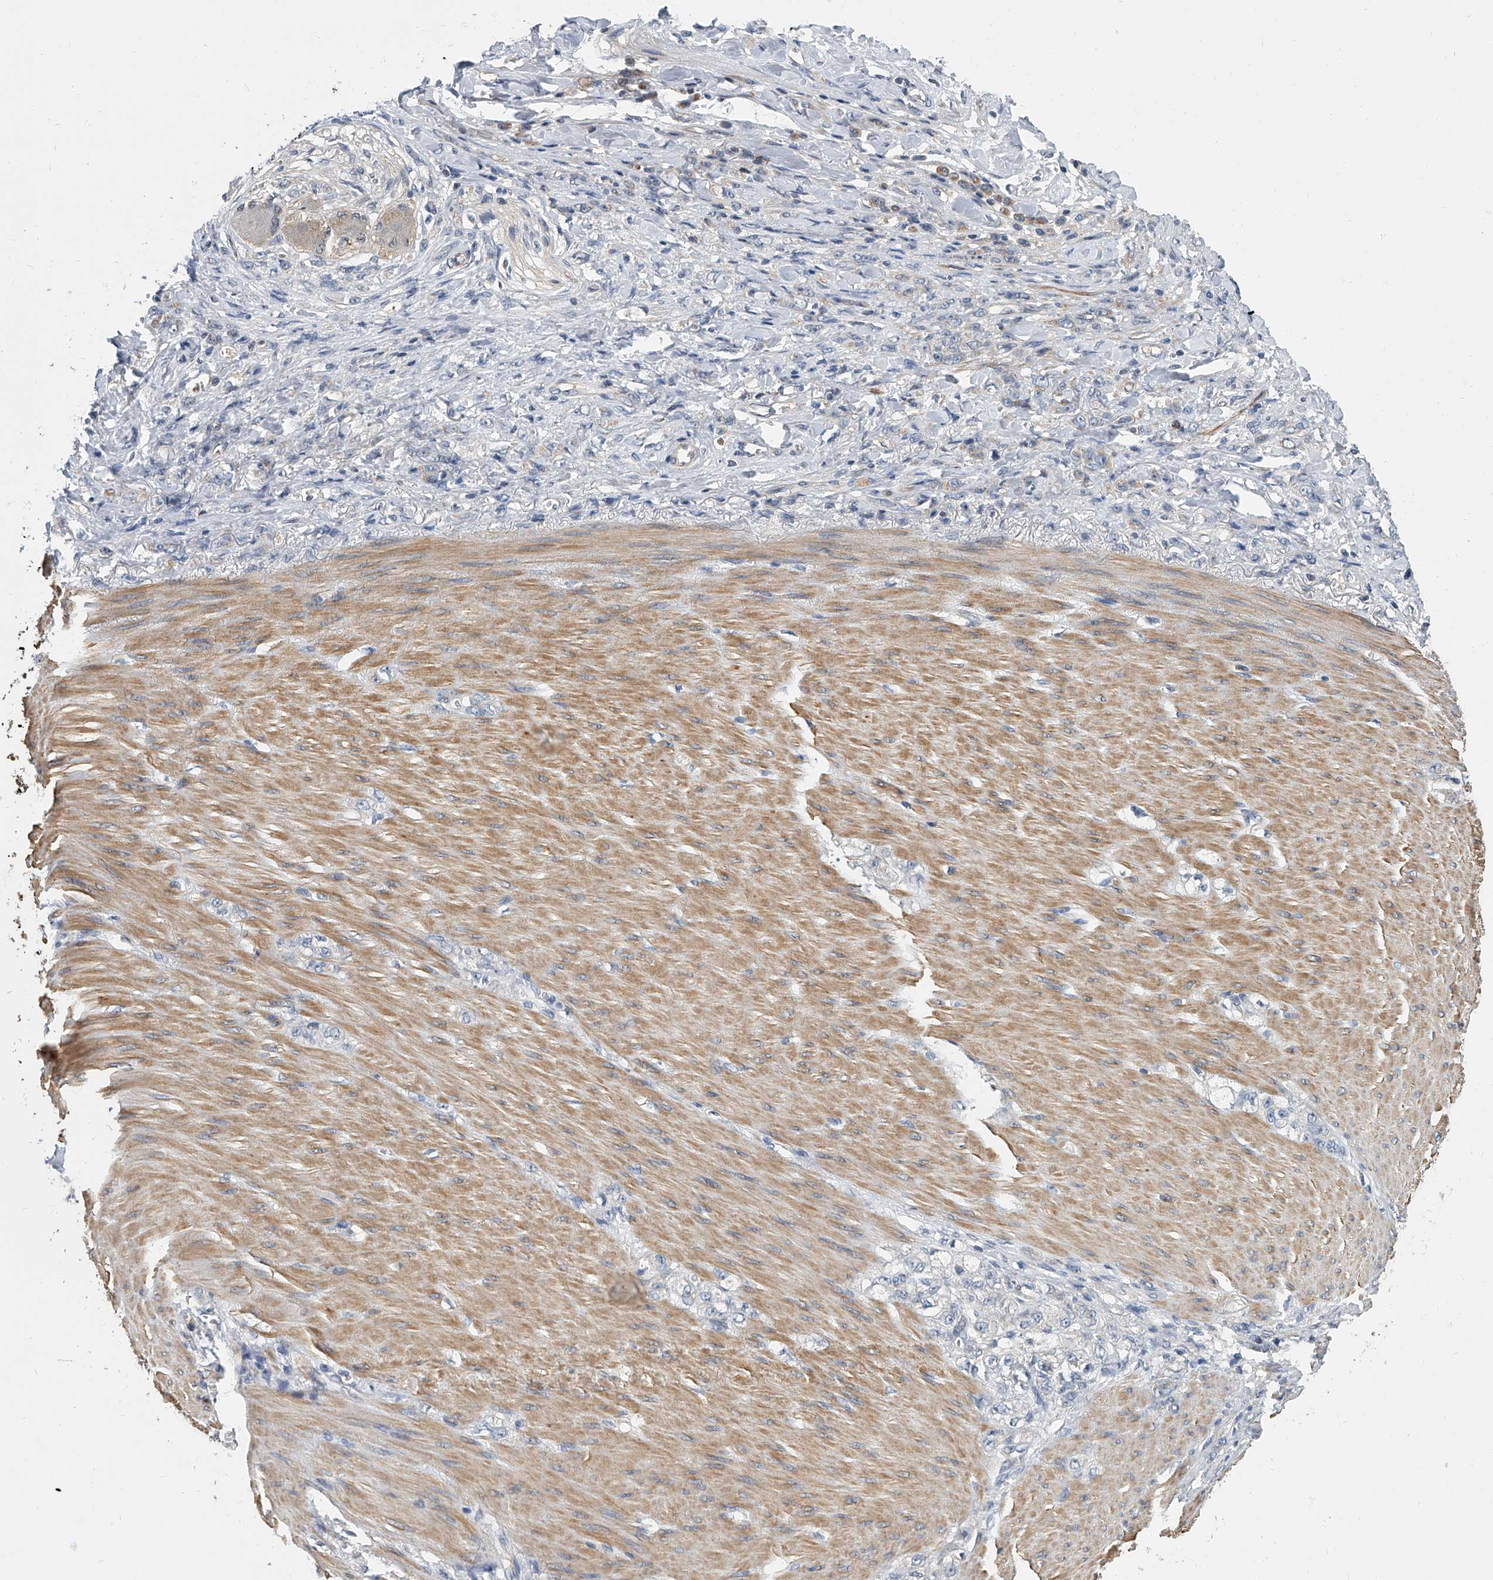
{"staining": {"intensity": "weak", "quantity": "<25%", "location": "cytoplasmic/membranous"}, "tissue": "stomach cancer", "cell_type": "Tumor cells", "image_type": "cancer", "snomed": [{"axis": "morphology", "description": "Normal tissue, NOS"}, {"axis": "morphology", "description": "Adenocarcinoma, NOS"}, {"axis": "topography", "description": "Stomach"}], "caption": "This is an immunohistochemistry histopathology image of human stomach cancer. There is no staining in tumor cells.", "gene": "CD200", "patient": {"sex": "male", "age": 82}}